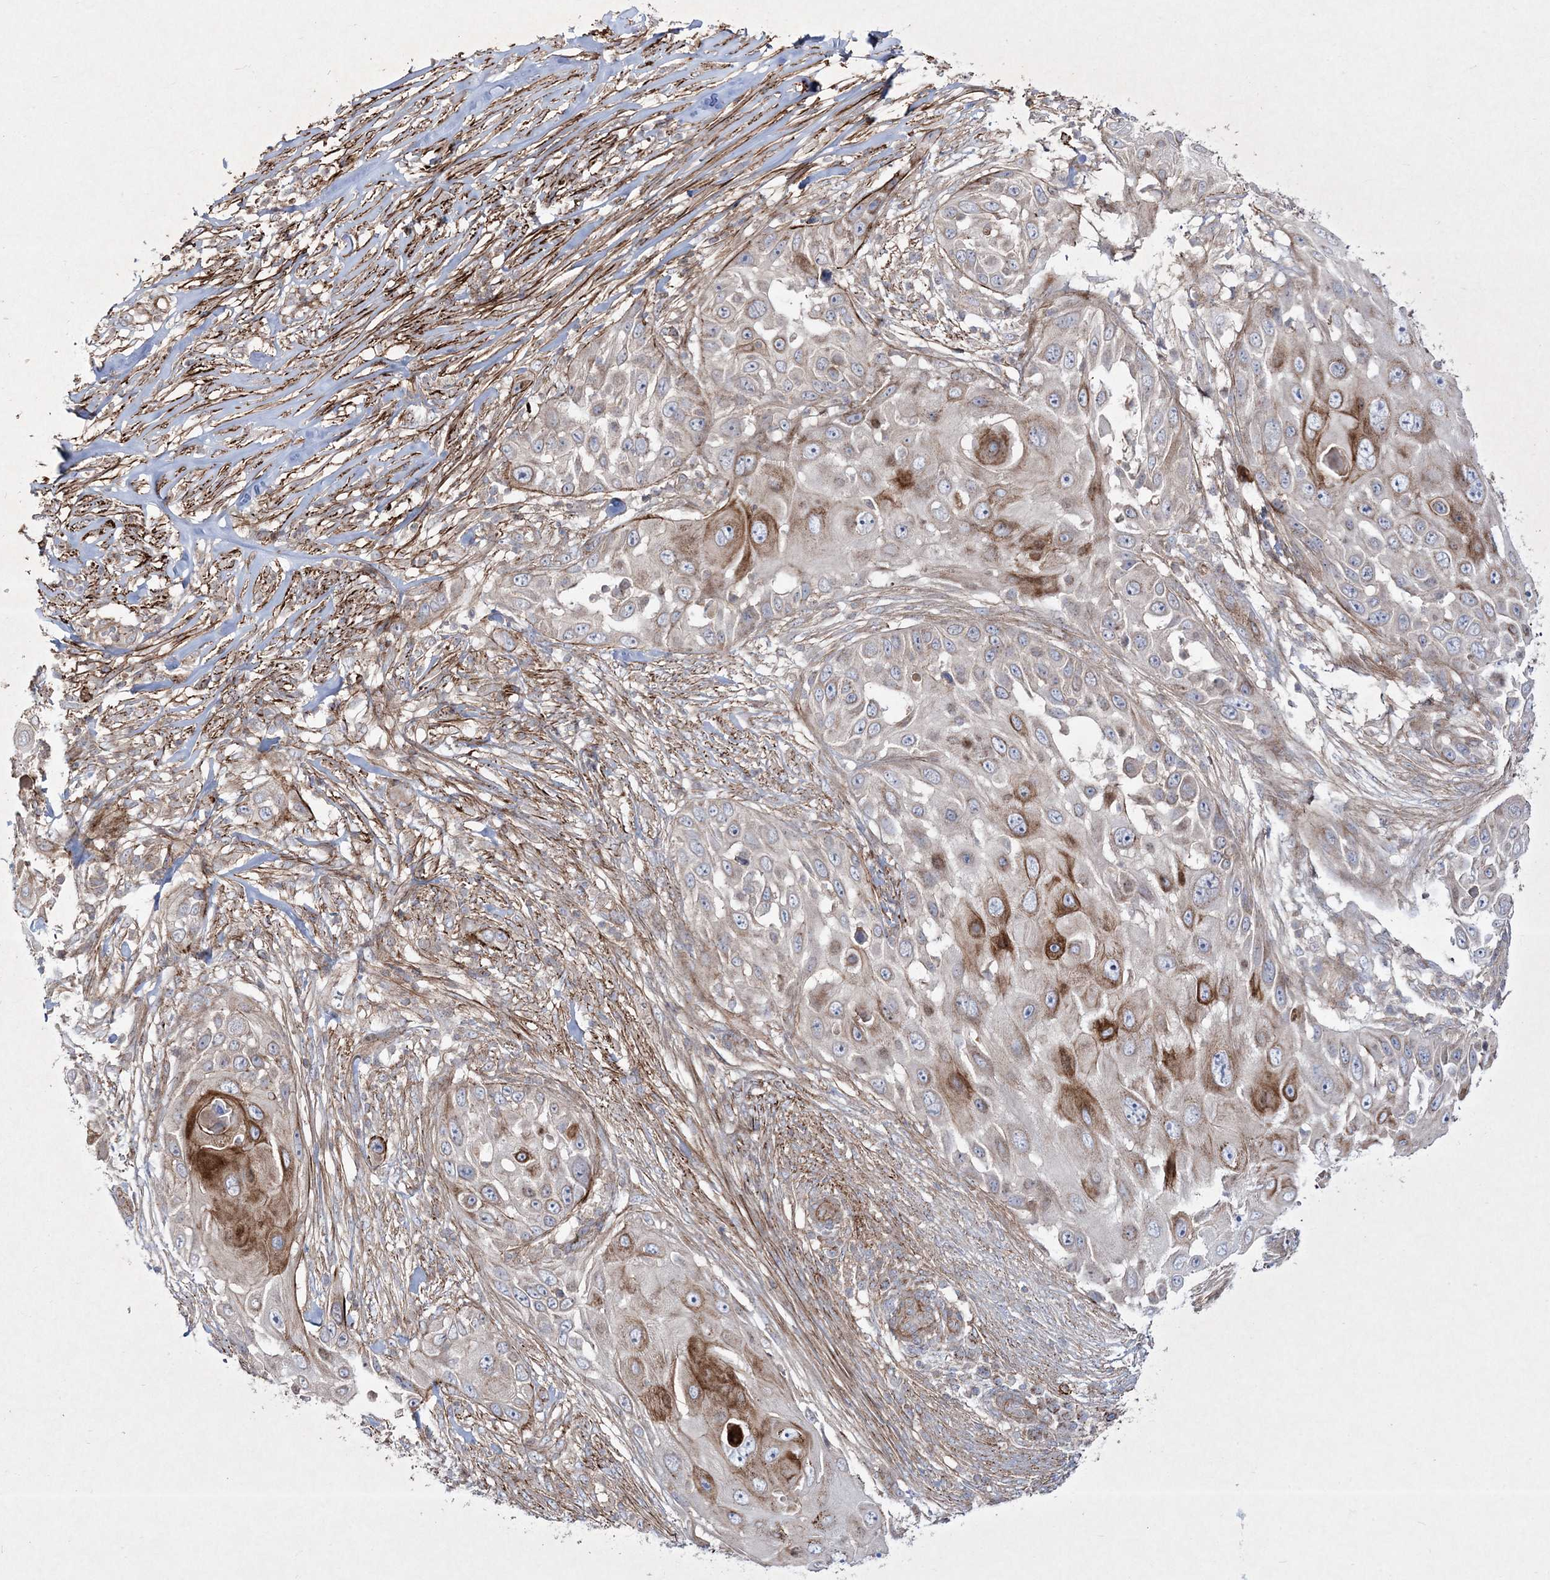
{"staining": {"intensity": "moderate", "quantity": "25%-75%", "location": "cytoplasmic/membranous"}, "tissue": "skin cancer", "cell_type": "Tumor cells", "image_type": "cancer", "snomed": [{"axis": "morphology", "description": "Squamous cell carcinoma, NOS"}, {"axis": "topography", "description": "Skin"}], "caption": "Squamous cell carcinoma (skin) stained with a protein marker displays moderate staining in tumor cells.", "gene": "RICTOR", "patient": {"sex": "female", "age": 44}}